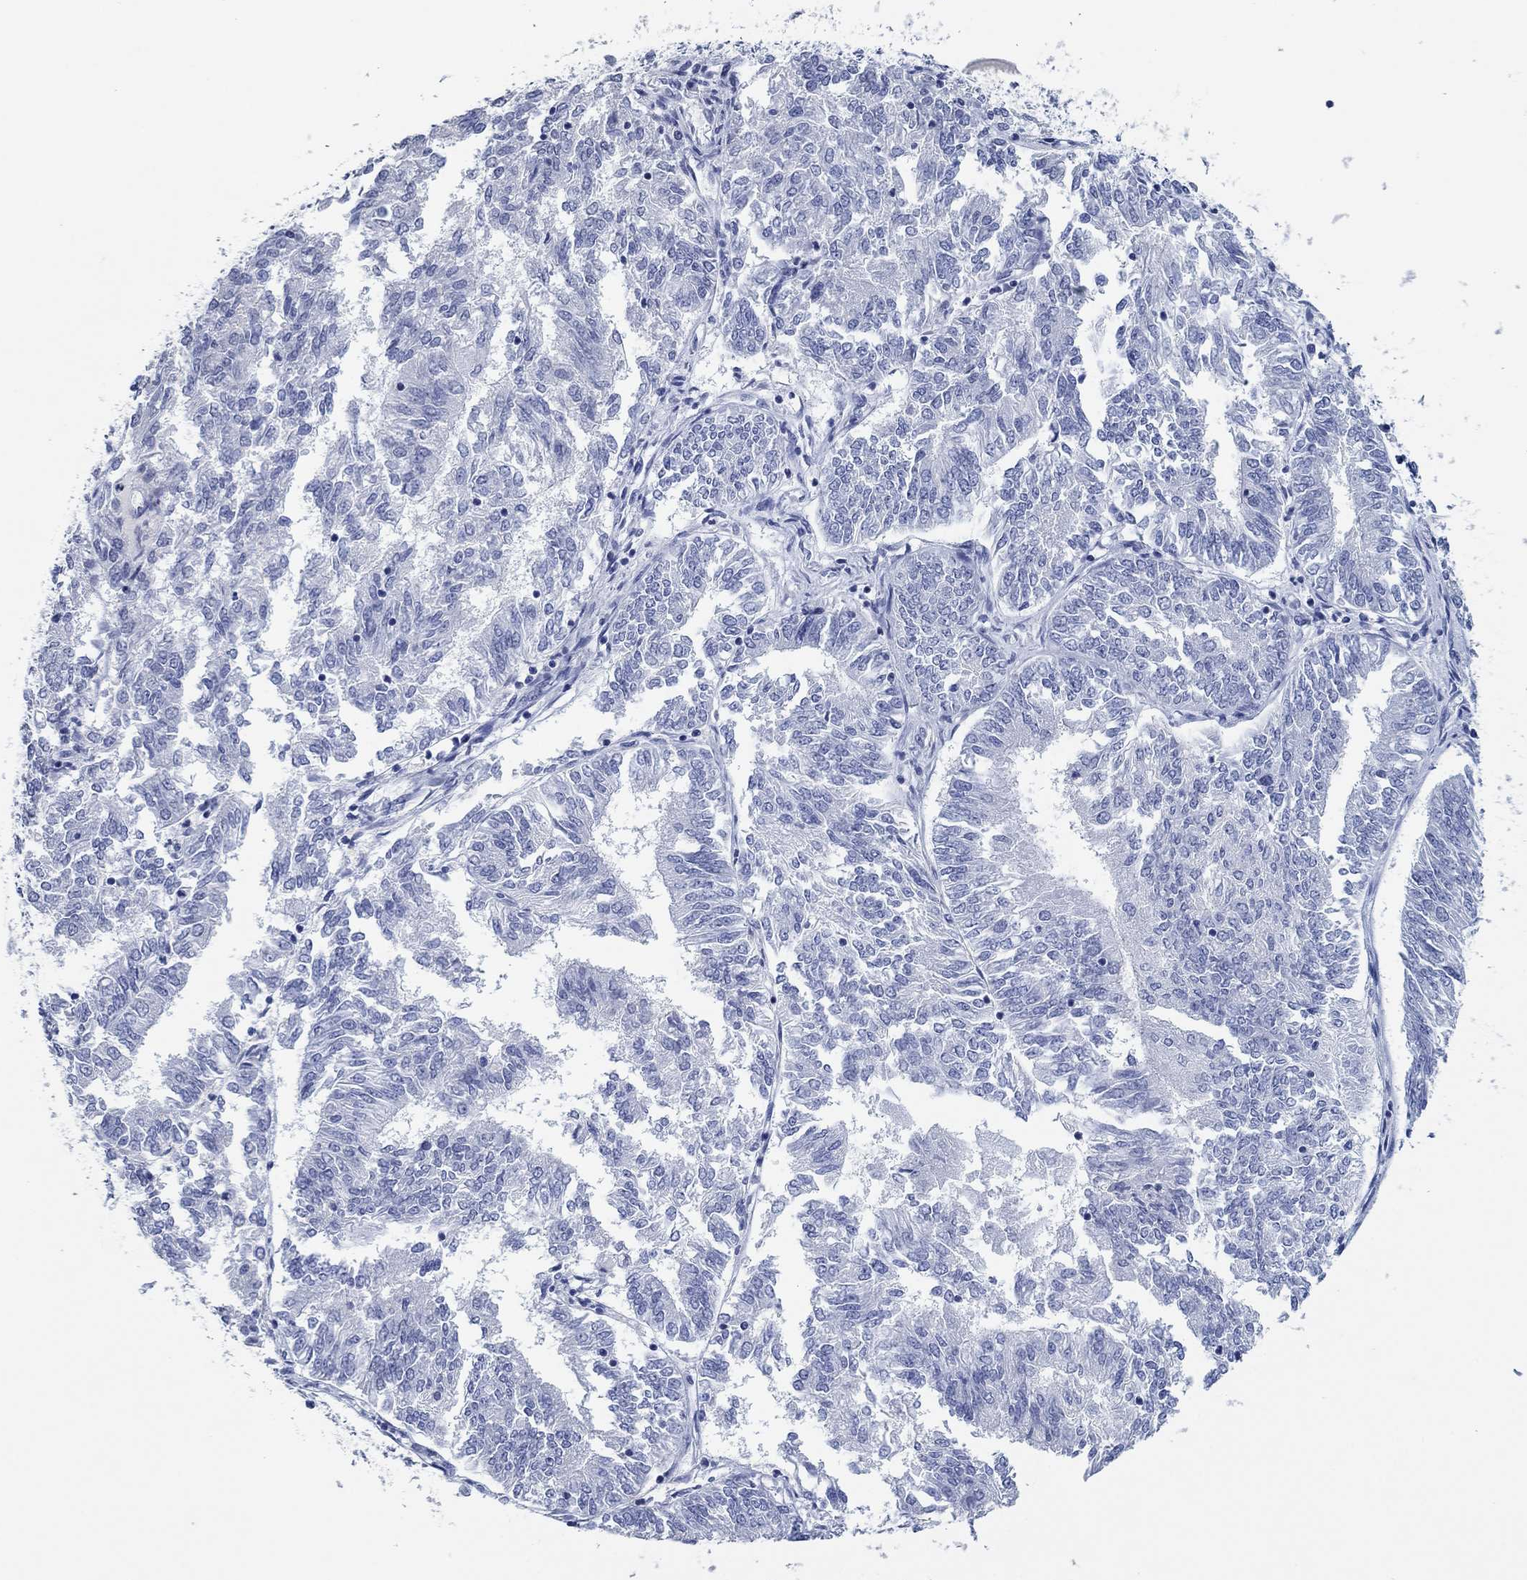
{"staining": {"intensity": "negative", "quantity": "none", "location": "none"}, "tissue": "endometrial cancer", "cell_type": "Tumor cells", "image_type": "cancer", "snomed": [{"axis": "morphology", "description": "Adenocarcinoma, NOS"}, {"axis": "topography", "description": "Endometrium"}], "caption": "A high-resolution image shows IHC staining of endometrial cancer, which reveals no significant expression in tumor cells.", "gene": "POU5F1", "patient": {"sex": "female", "age": 58}}